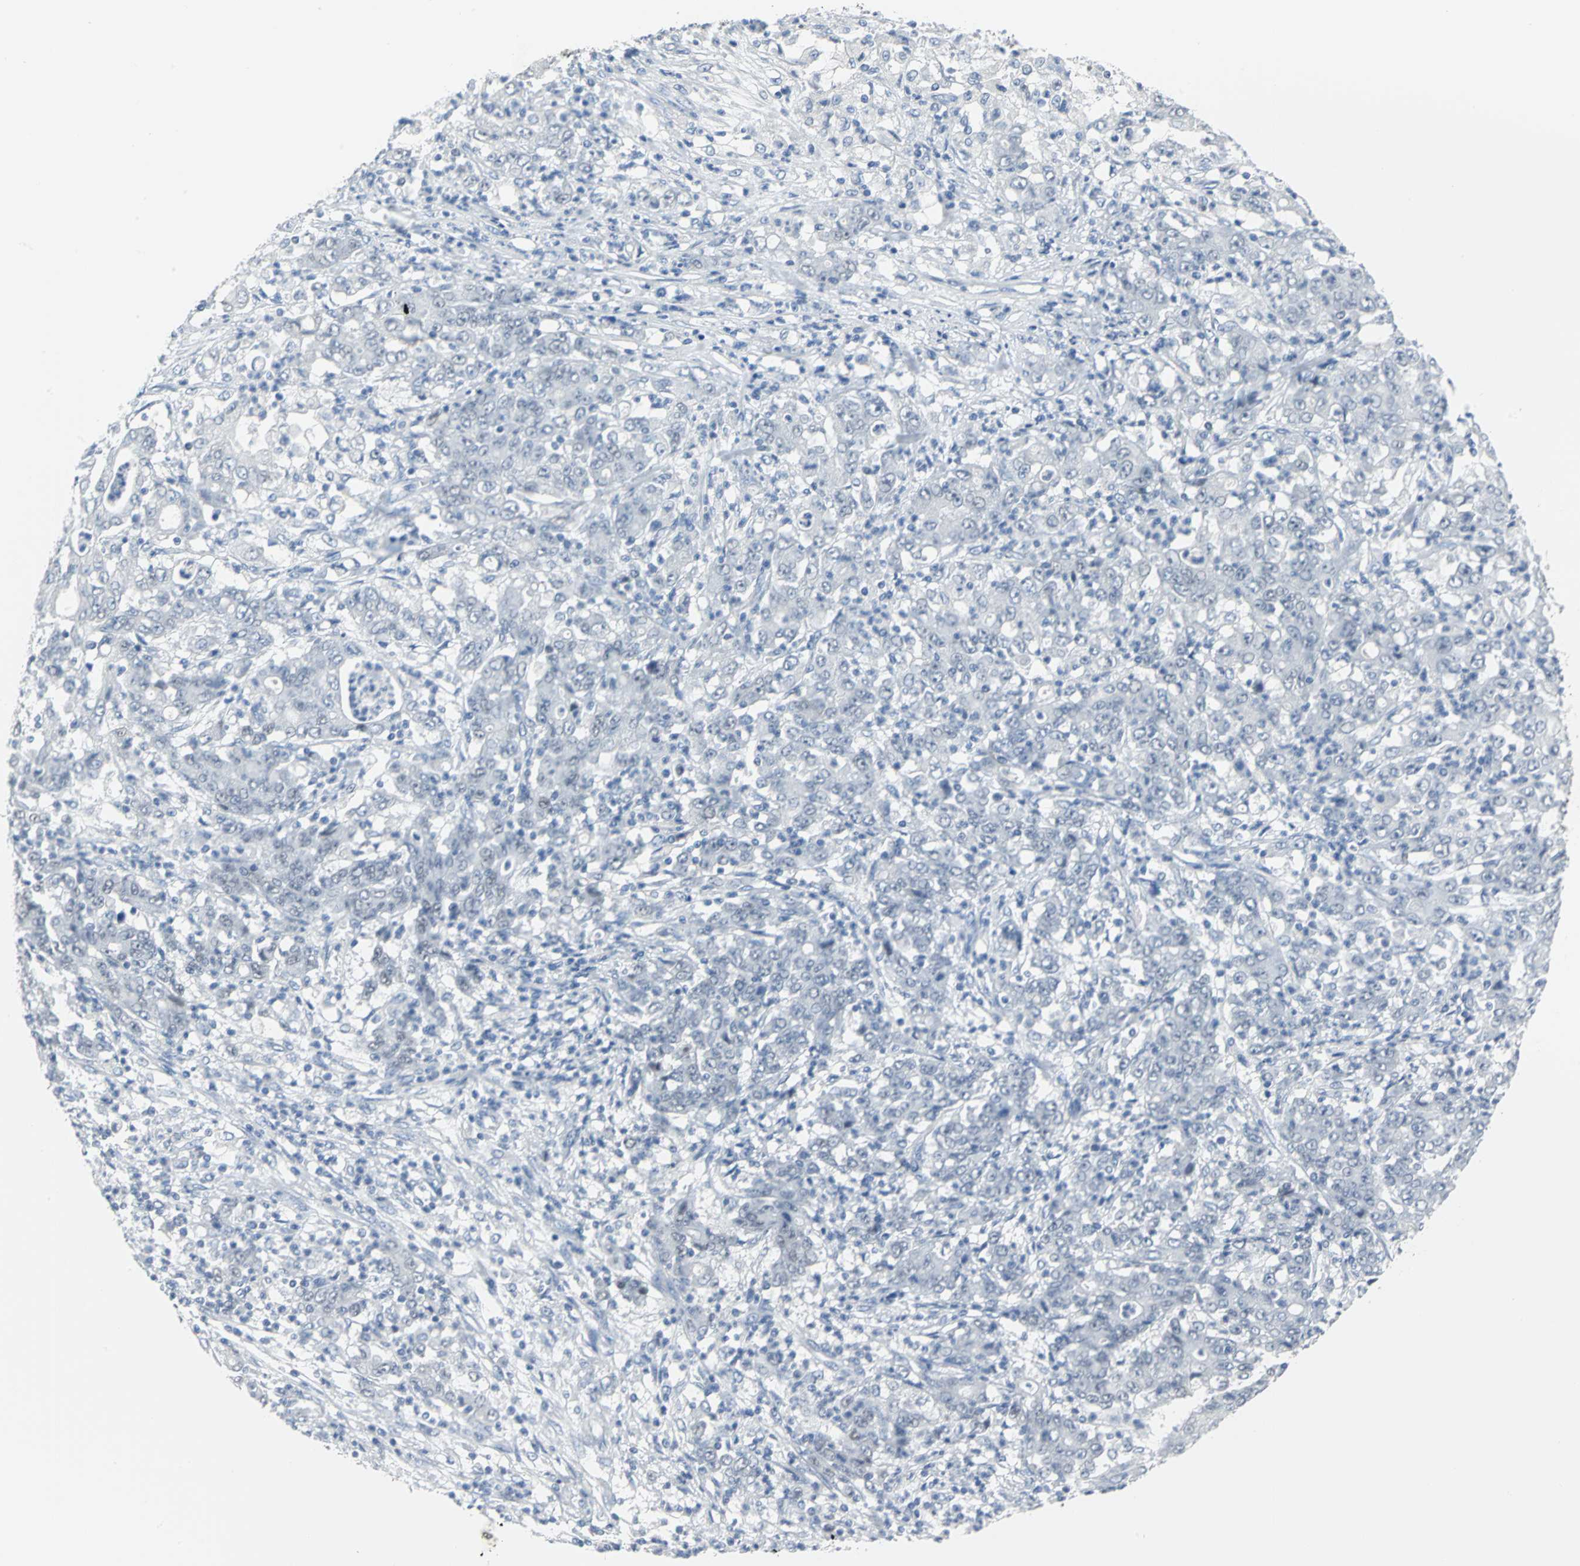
{"staining": {"intensity": "negative", "quantity": "none", "location": "none"}, "tissue": "stomach cancer", "cell_type": "Tumor cells", "image_type": "cancer", "snomed": [{"axis": "morphology", "description": "Adenocarcinoma, NOS"}, {"axis": "topography", "description": "Stomach, lower"}], "caption": "High power microscopy histopathology image of an IHC histopathology image of stomach cancer, revealing no significant expression in tumor cells. The staining is performed using DAB (3,3'-diaminobenzidine) brown chromogen with nuclei counter-stained in using hematoxylin.", "gene": "MCM3", "patient": {"sex": "female", "age": 71}}